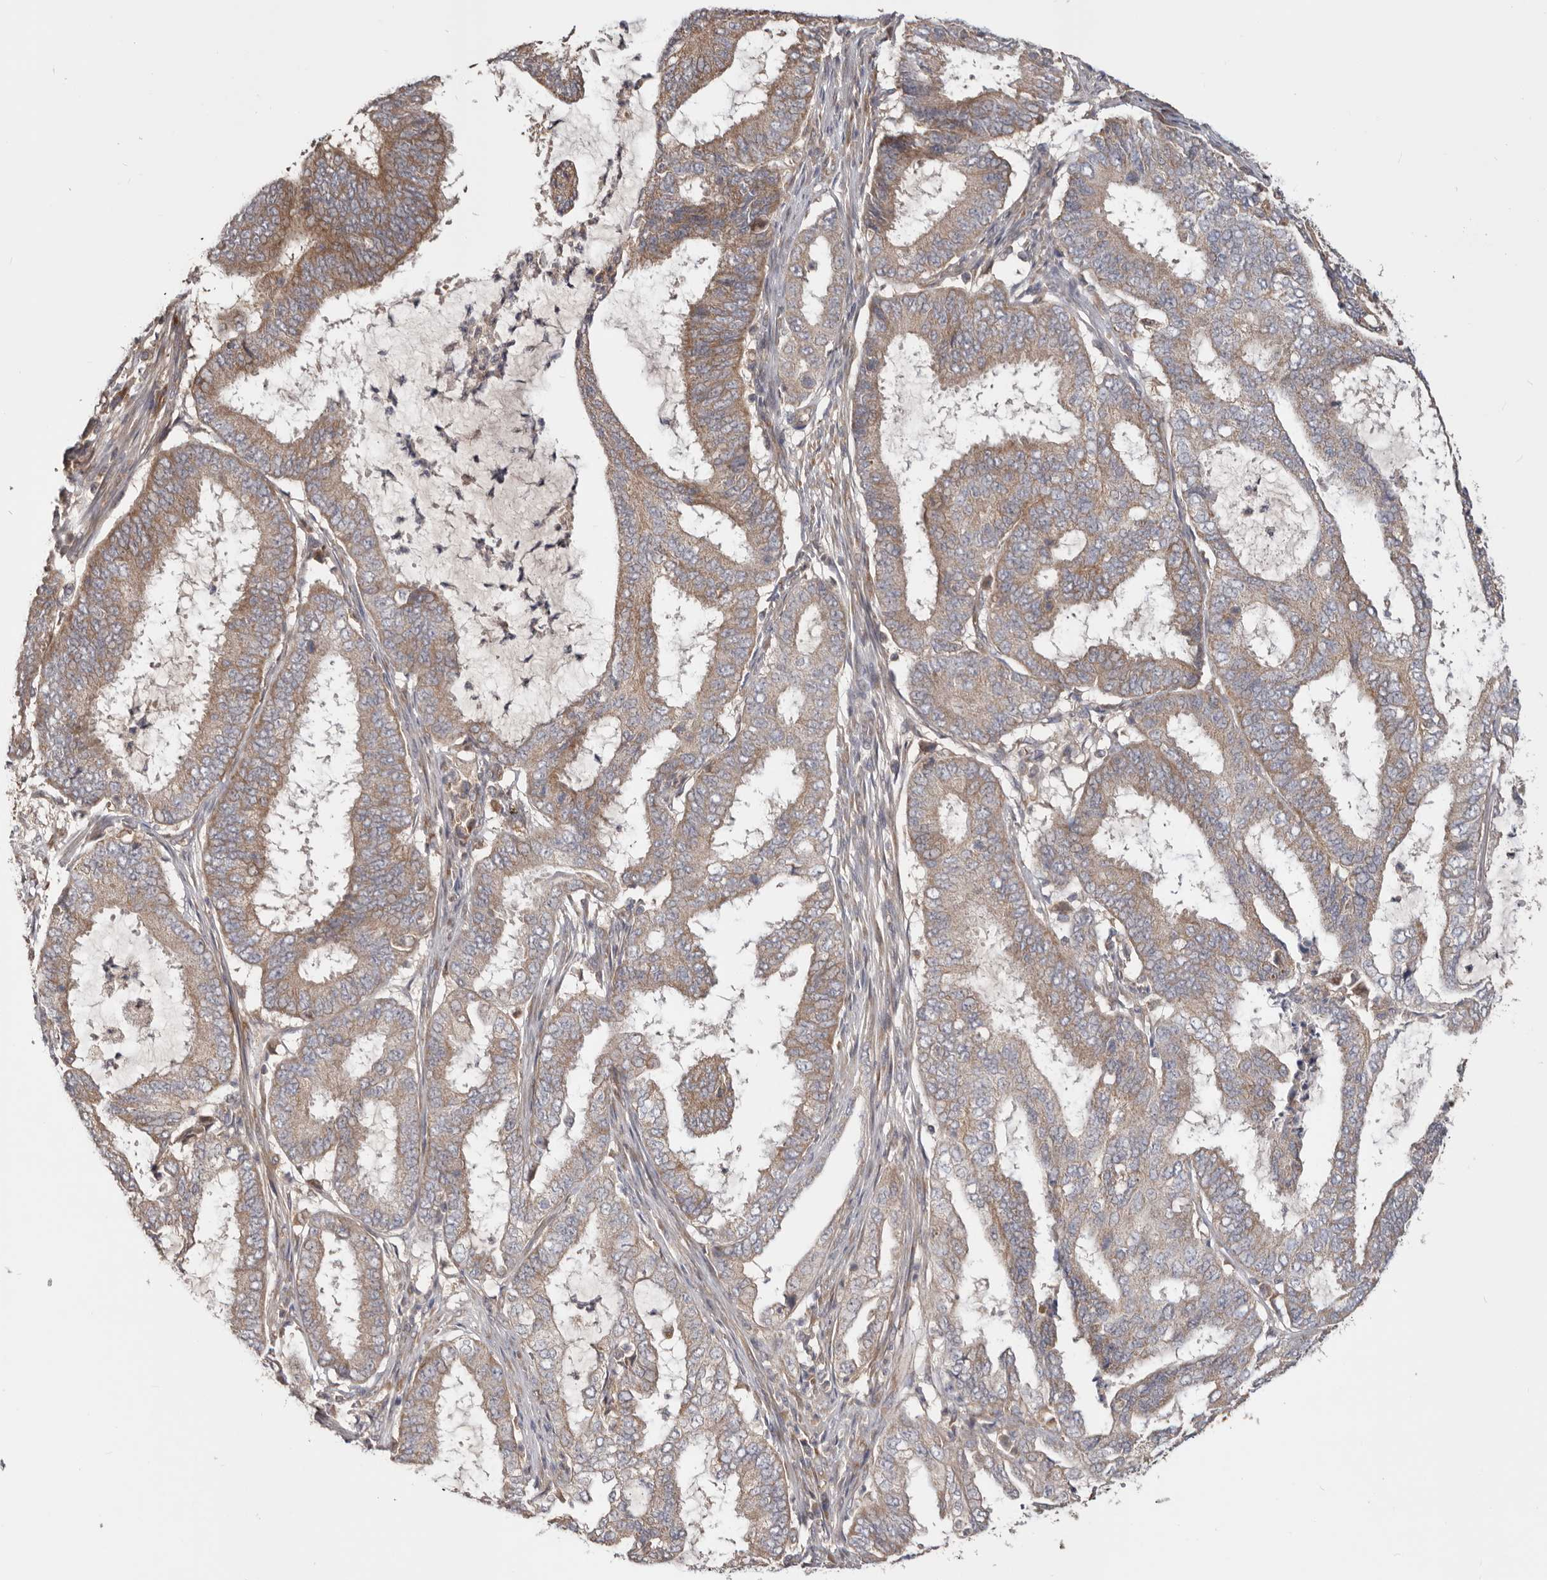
{"staining": {"intensity": "moderate", "quantity": ">75%", "location": "cytoplasmic/membranous"}, "tissue": "endometrial cancer", "cell_type": "Tumor cells", "image_type": "cancer", "snomed": [{"axis": "morphology", "description": "Adenocarcinoma, NOS"}, {"axis": "topography", "description": "Endometrium"}], "caption": "Moderate cytoplasmic/membranous staining for a protein is present in approximately >75% of tumor cells of endometrial cancer using immunohistochemistry (IHC).", "gene": "LRP6", "patient": {"sex": "female", "age": 51}}